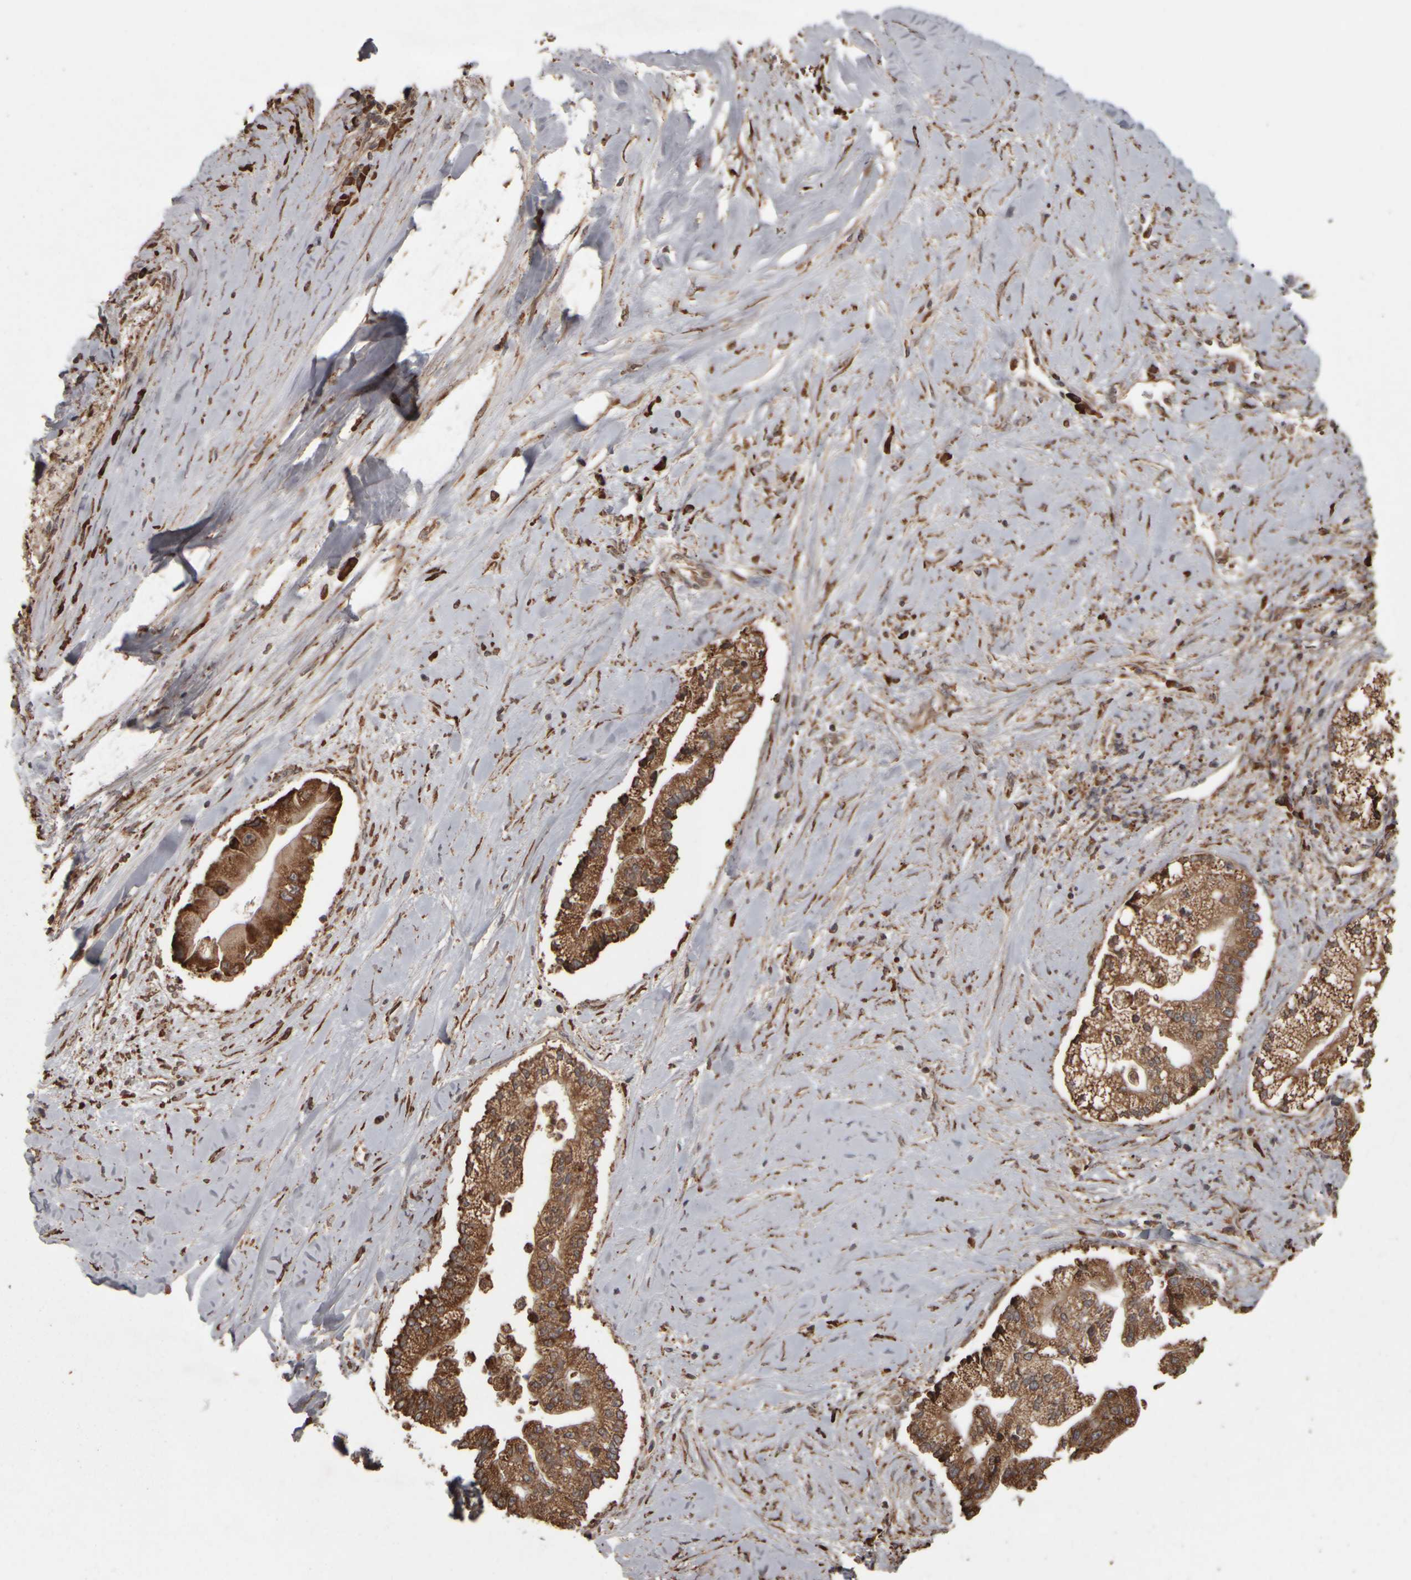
{"staining": {"intensity": "strong", "quantity": ">75%", "location": "cytoplasmic/membranous"}, "tissue": "liver cancer", "cell_type": "Tumor cells", "image_type": "cancer", "snomed": [{"axis": "morphology", "description": "Cholangiocarcinoma"}, {"axis": "topography", "description": "Liver"}], "caption": "High-power microscopy captured an IHC micrograph of liver cholangiocarcinoma, revealing strong cytoplasmic/membranous positivity in about >75% of tumor cells.", "gene": "AGBL3", "patient": {"sex": "male", "age": 50}}